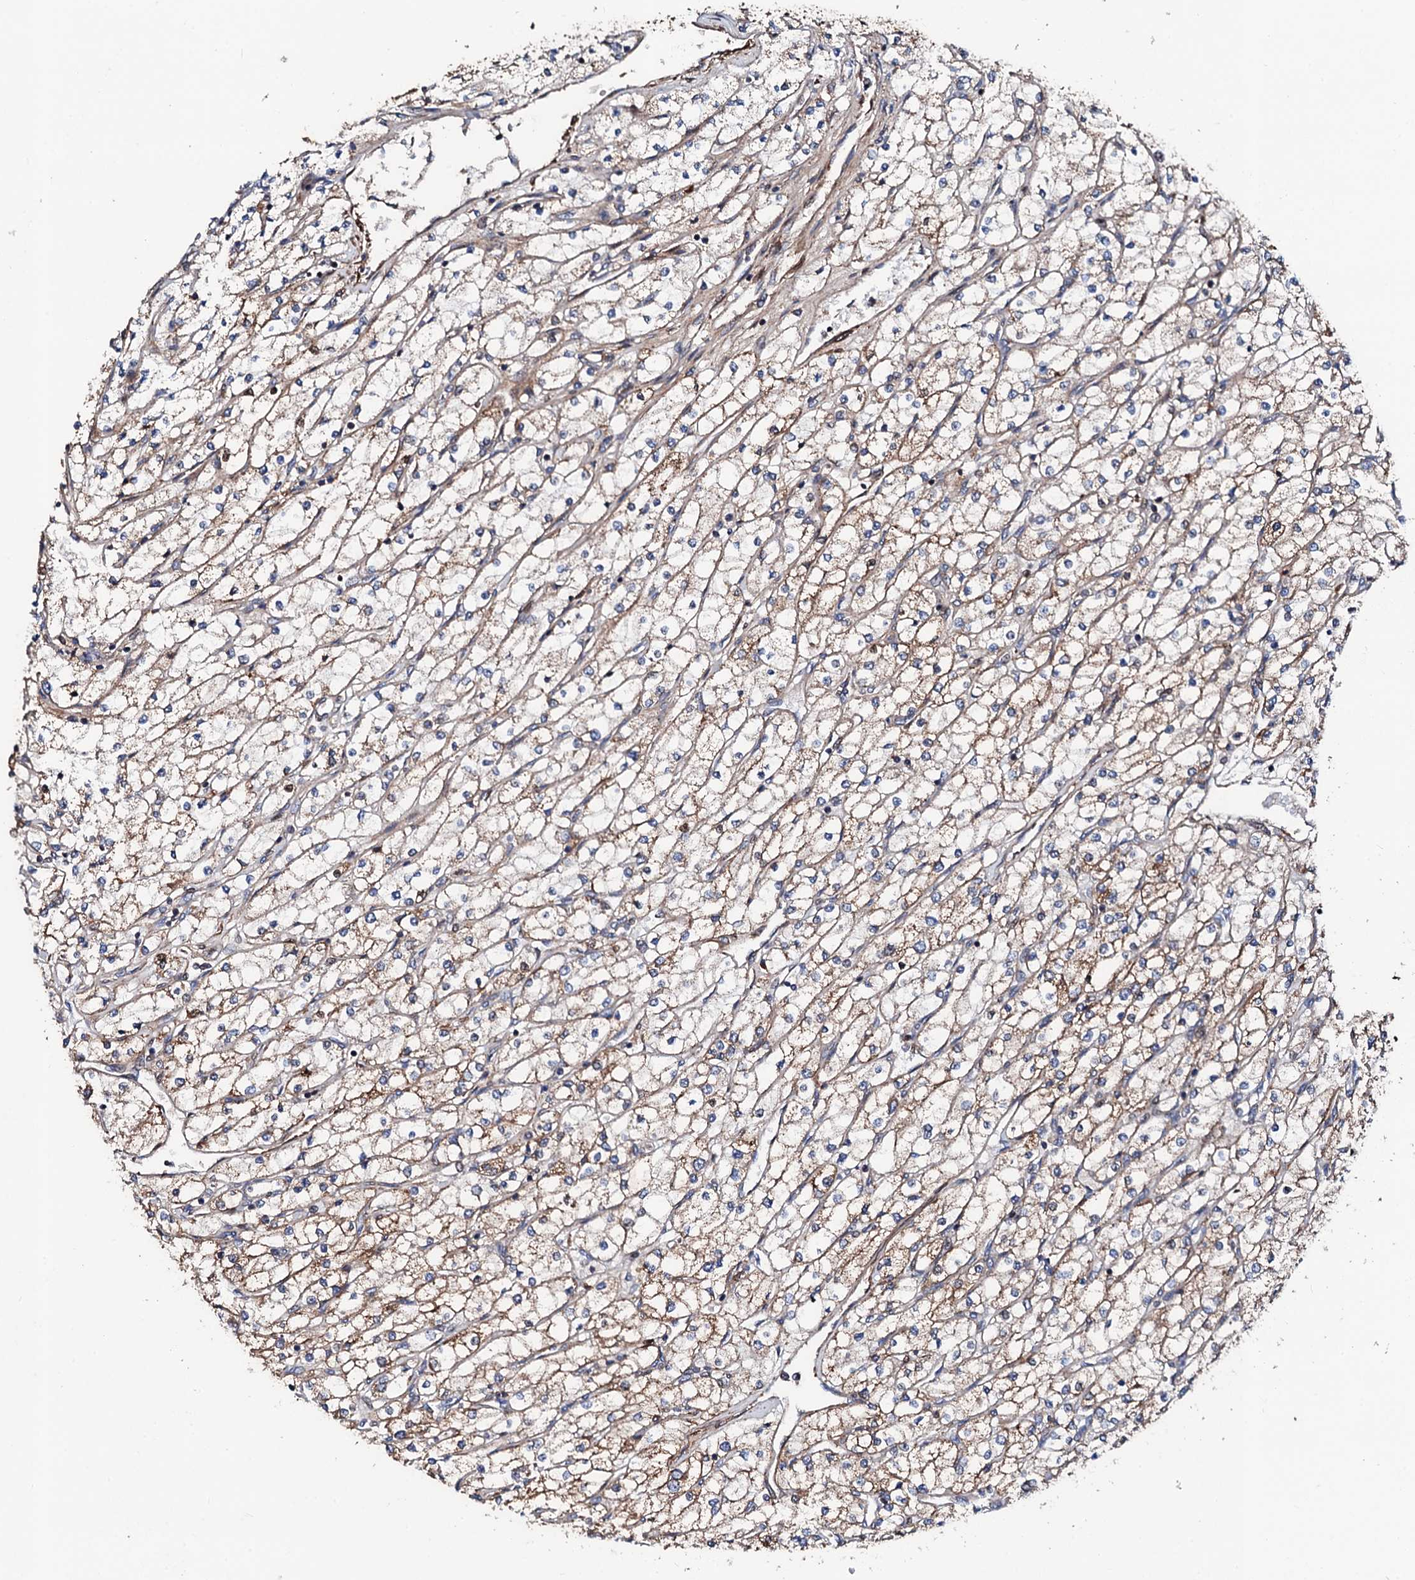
{"staining": {"intensity": "weak", "quantity": "25%-75%", "location": "cytoplasmic/membranous"}, "tissue": "renal cancer", "cell_type": "Tumor cells", "image_type": "cancer", "snomed": [{"axis": "morphology", "description": "Adenocarcinoma, NOS"}, {"axis": "topography", "description": "Kidney"}], "caption": "A brown stain shows weak cytoplasmic/membranous expression of a protein in human adenocarcinoma (renal) tumor cells. The protein is stained brown, and the nuclei are stained in blue (DAB (3,3'-diaminobenzidine) IHC with brightfield microscopy, high magnification).", "gene": "KIF18A", "patient": {"sex": "male", "age": 80}}